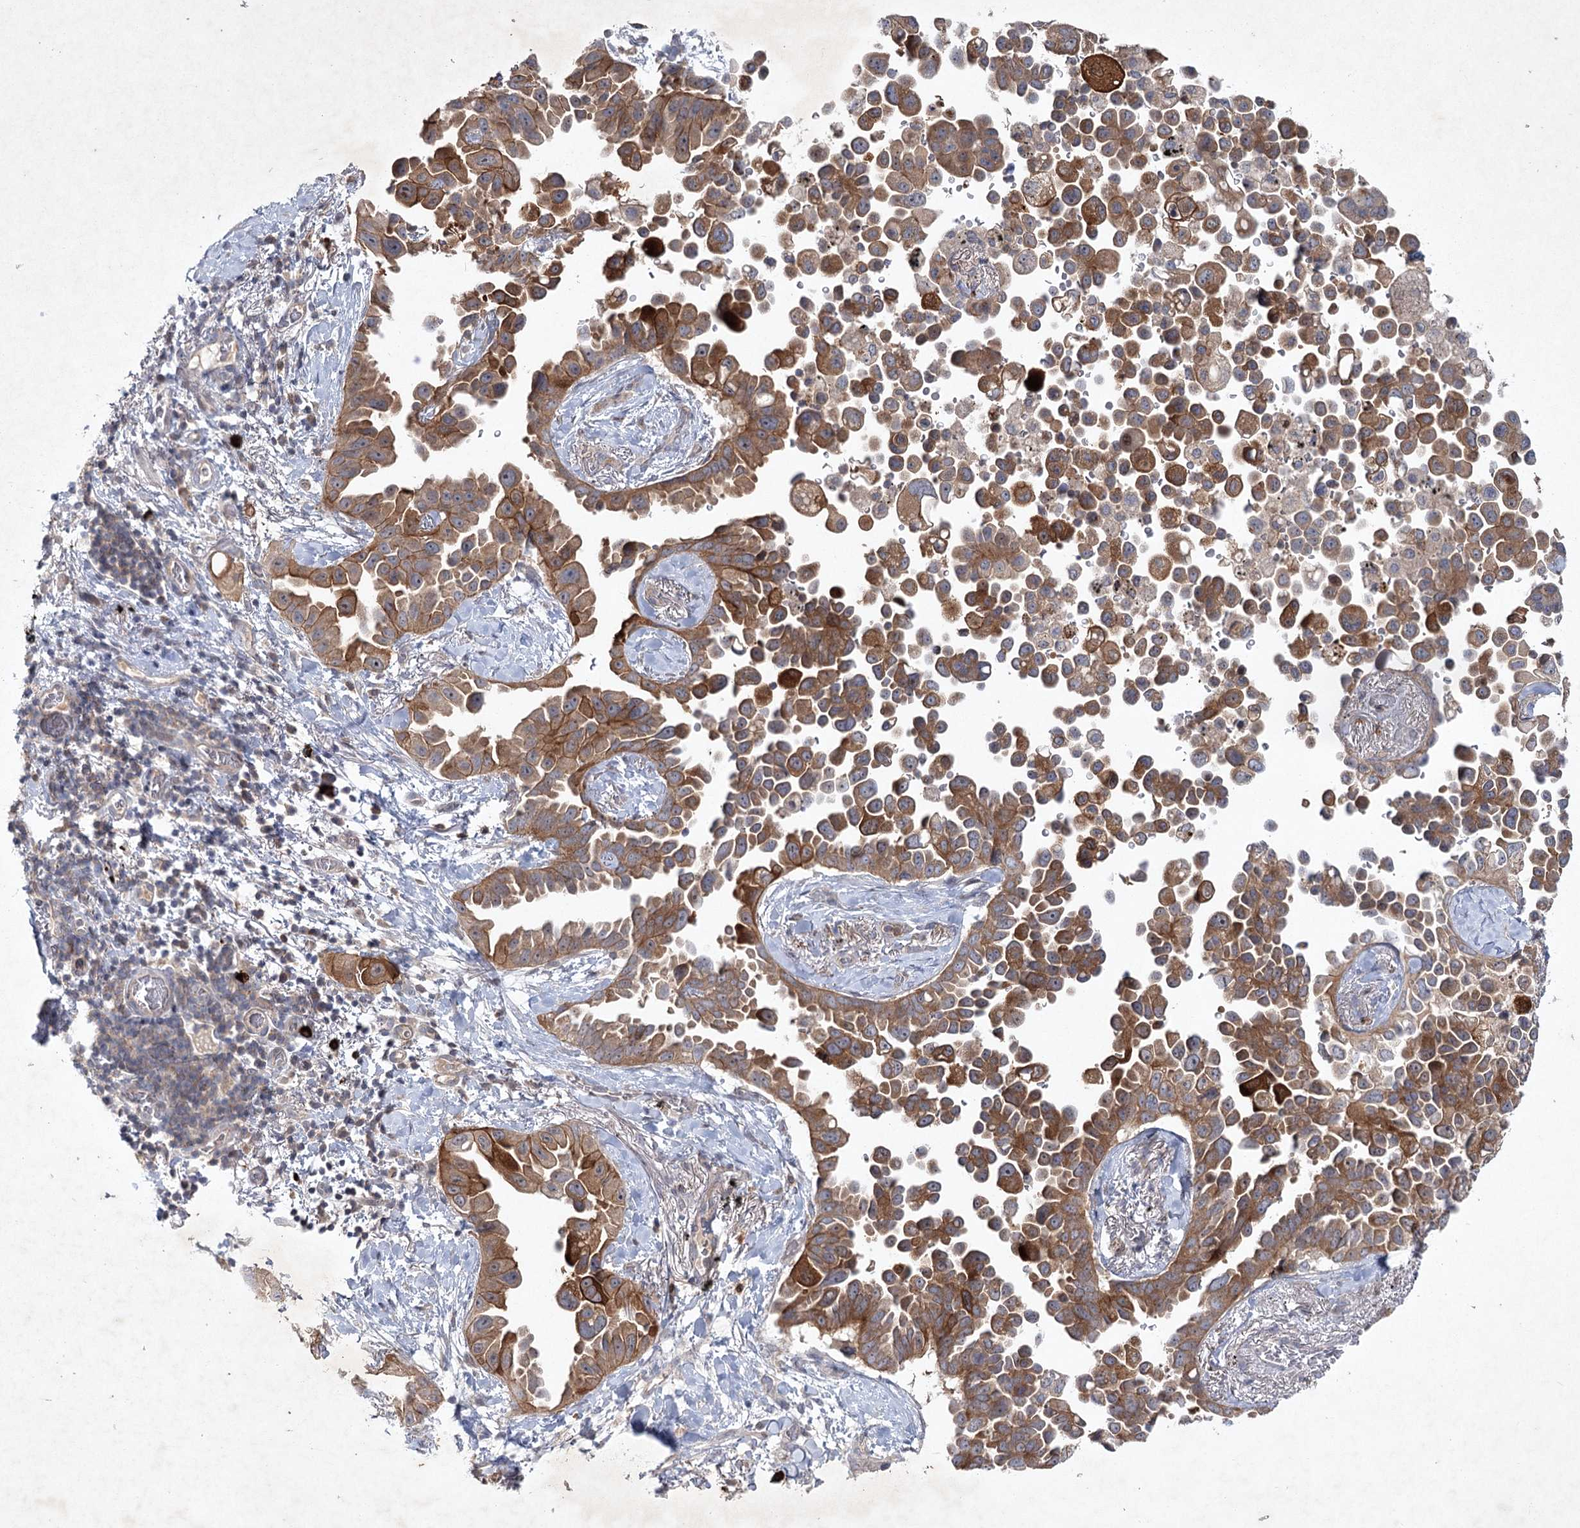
{"staining": {"intensity": "moderate", "quantity": ">75%", "location": "cytoplasmic/membranous"}, "tissue": "lung cancer", "cell_type": "Tumor cells", "image_type": "cancer", "snomed": [{"axis": "morphology", "description": "Adenocarcinoma, NOS"}, {"axis": "topography", "description": "Lung"}], "caption": "Protein expression analysis of human lung cancer reveals moderate cytoplasmic/membranous staining in approximately >75% of tumor cells.", "gene": "MAP3K13", "patient": {"sex": "female", "age": 67}}